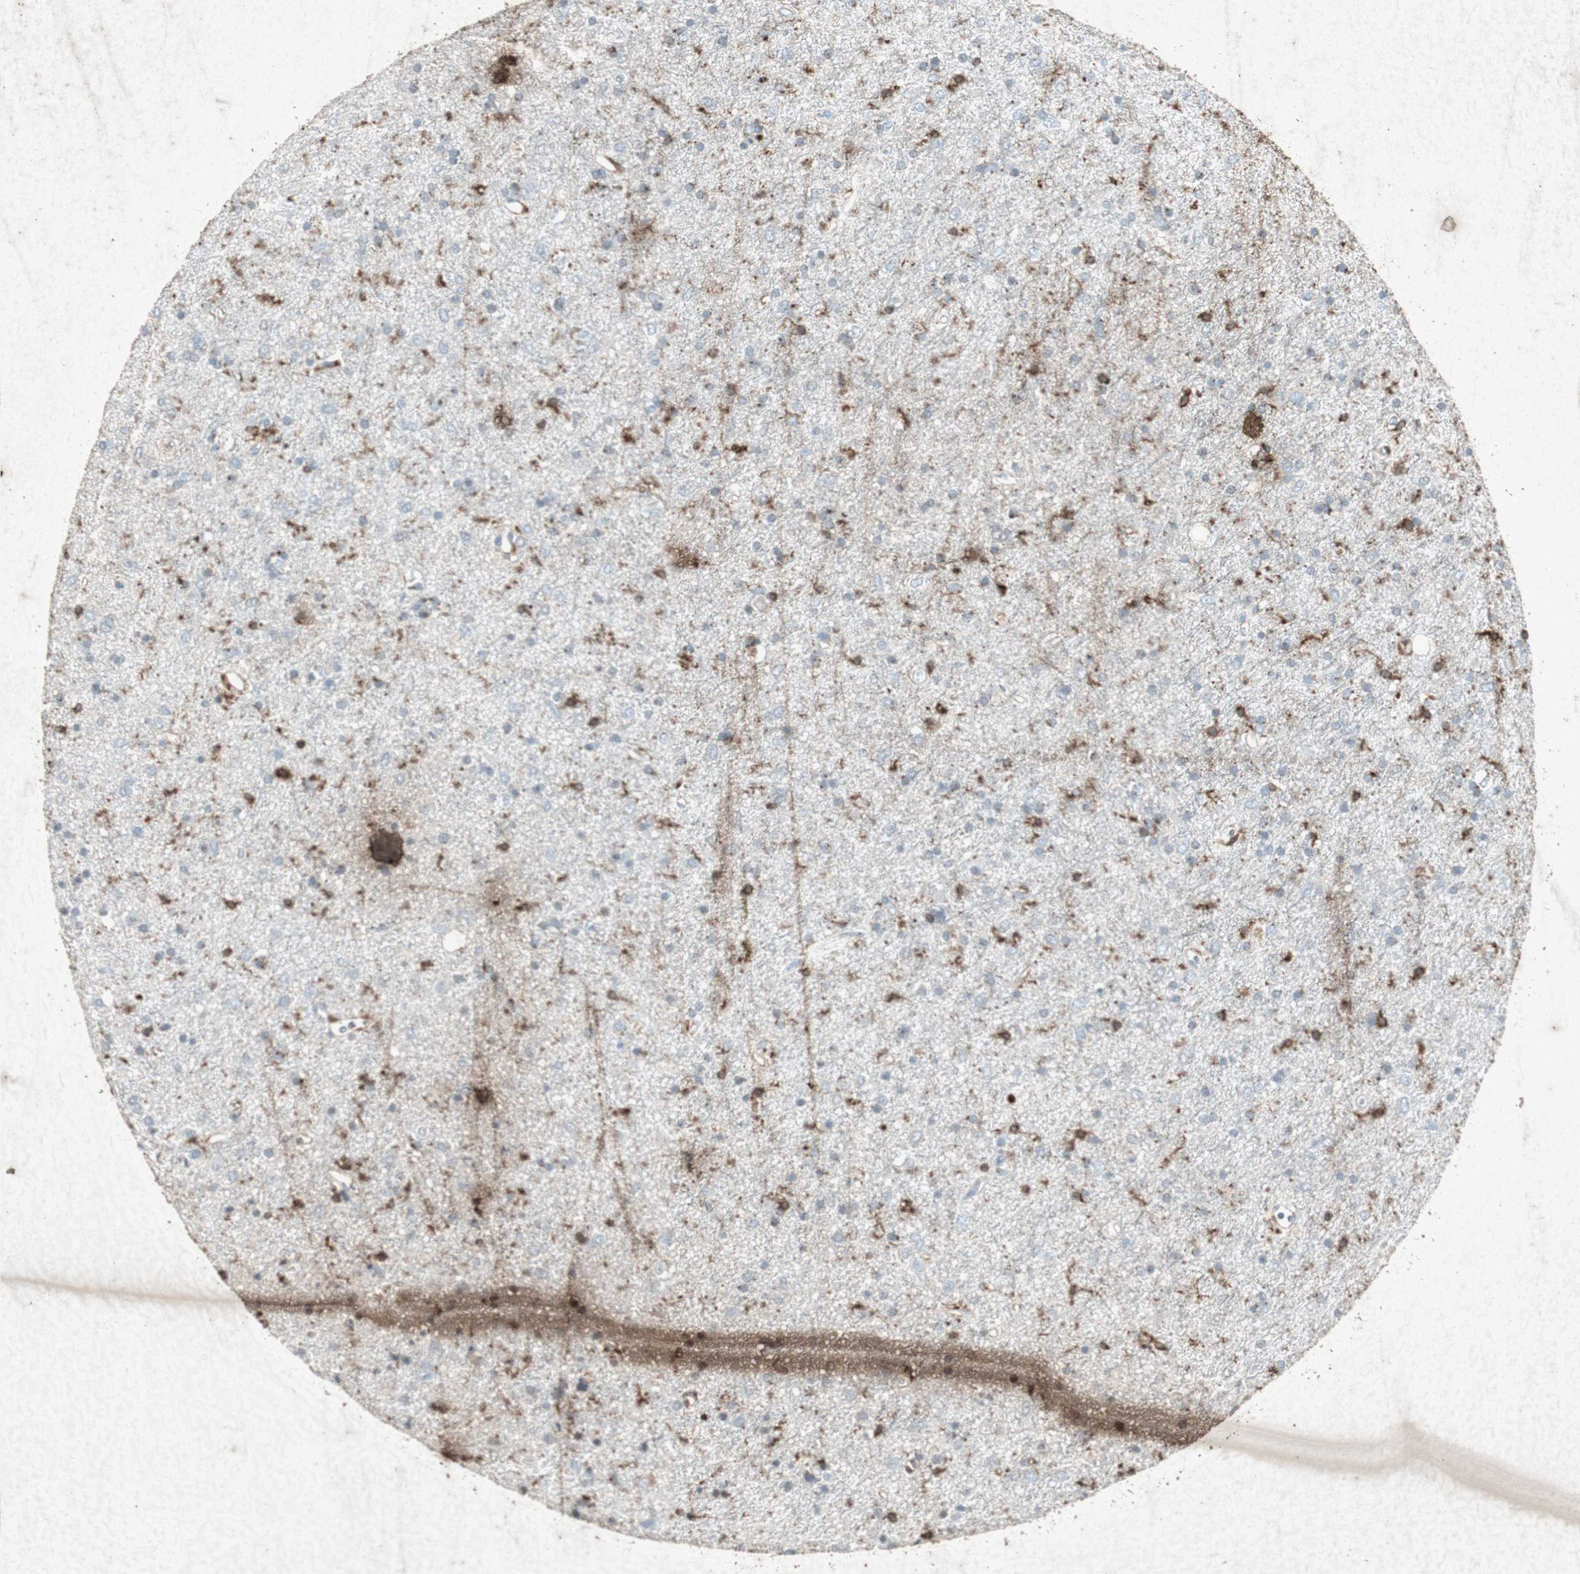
{"staining": {"intensity": "negative", "quantity": "none", "location": "none"}, "tissue": "glioma", "cell_type": "Tumor cells", "image_type": "cancer", "snomed": [{"axis": "morphology", "description": "Glioma, malignant, Low grade"}, {"axis": "topography", "description": "Brain"}], "caption": "Image shows no significant protein staining in tumor cells of malignant glioma (low-grade).", "gene": "TYROBP", "patient": {"sex": "male", "age": 77}}